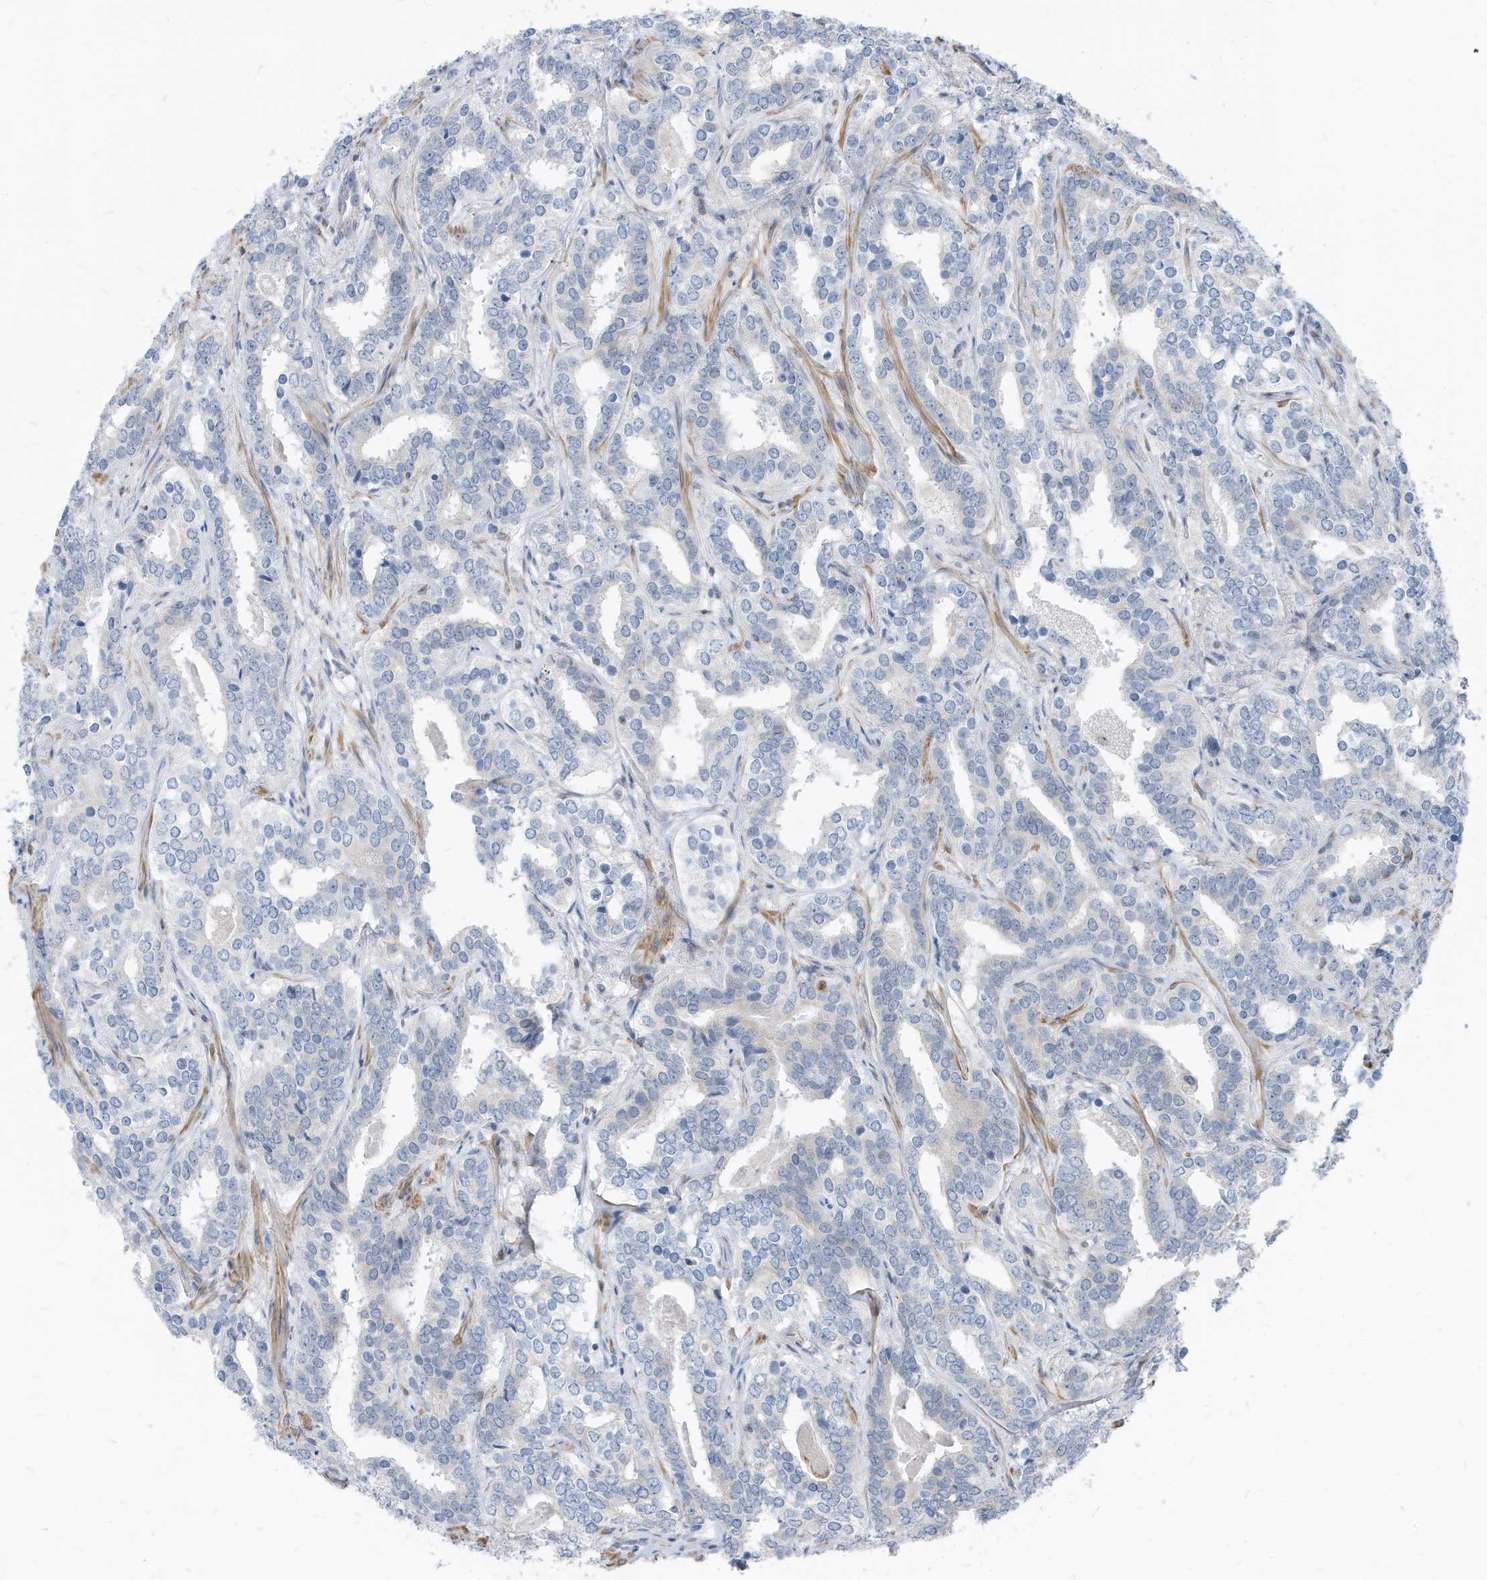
{"staining": {"intensity": "negative", "quantity": "none", "location": "none"}, "tissue": "prostate cancer", "cell_type": "Tumor cells", "image_type": "cancer", "snomed": [{"axis": "morphology", "description": "Adenocarcinoma, High grade"}, {"axis": "topography", "description": "Prostate"}], "caption": "An immunohistochemistry (IHC) image of high-grade adenocarcinoma (prostate) is shown. There is no staining in tumor cells of high-grade adenocarcinoma (prostate).", "gene": "GPATCH3", "patient": {"sex": "male", "age": 62}}